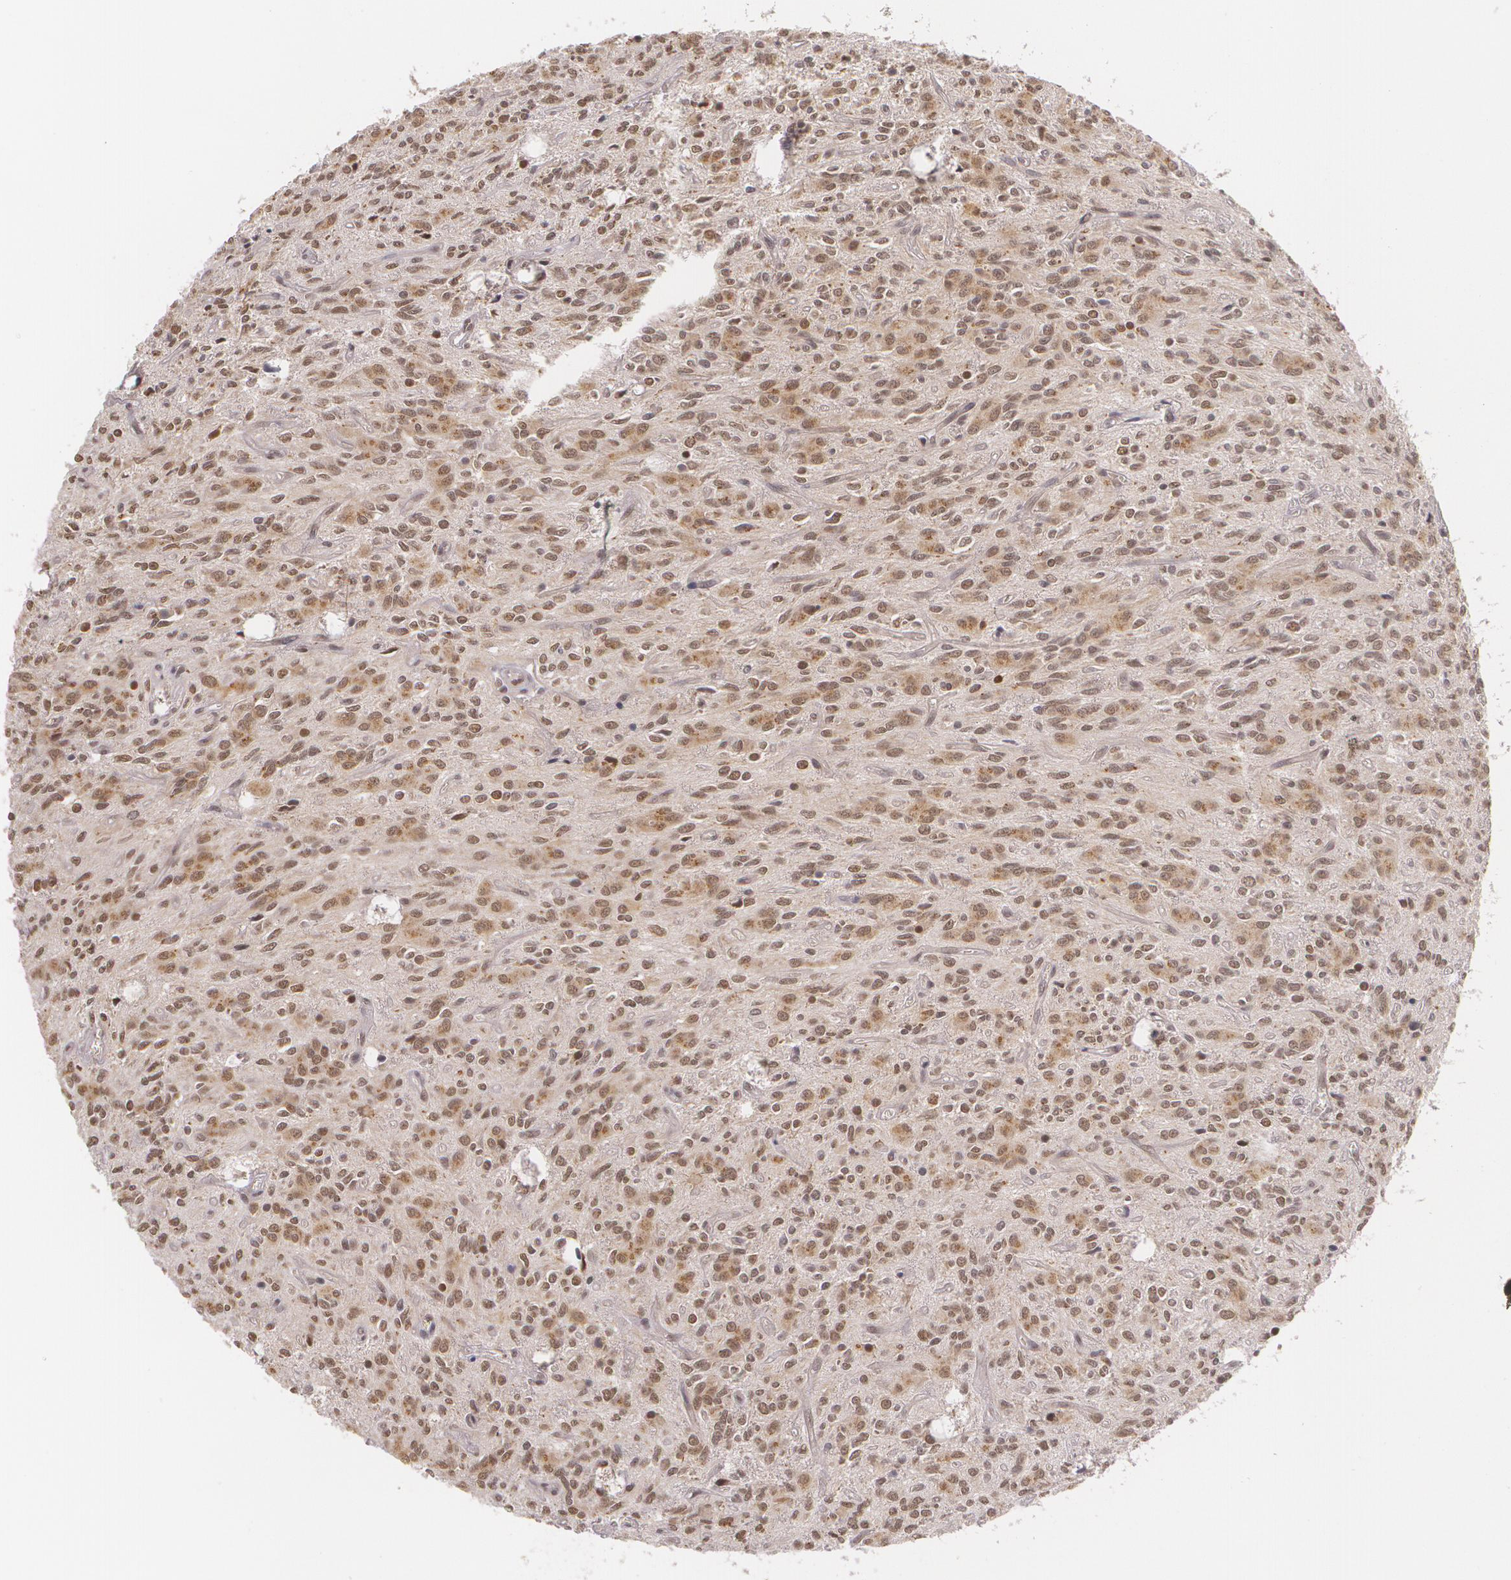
{"staining": {"intensity": "weak", "quantity": "25%-75%", "location": "nuclear"}, "tissue": "glioma", "cell_type": "Tumor cells", "image_type": "cancer", "snomed": [{"axis": "morphology", "description": "Glioma, malignant, Low grade"}, {"axis": "topography", "description": "Brain"}], "caption": "Tumor cells display low levels of weak nuclear positivity in approximately 25%-75% of cells in low-grade glioma (malignant).", "gene": "ALX1", "patient": {"sex": "female", "age": 15}}